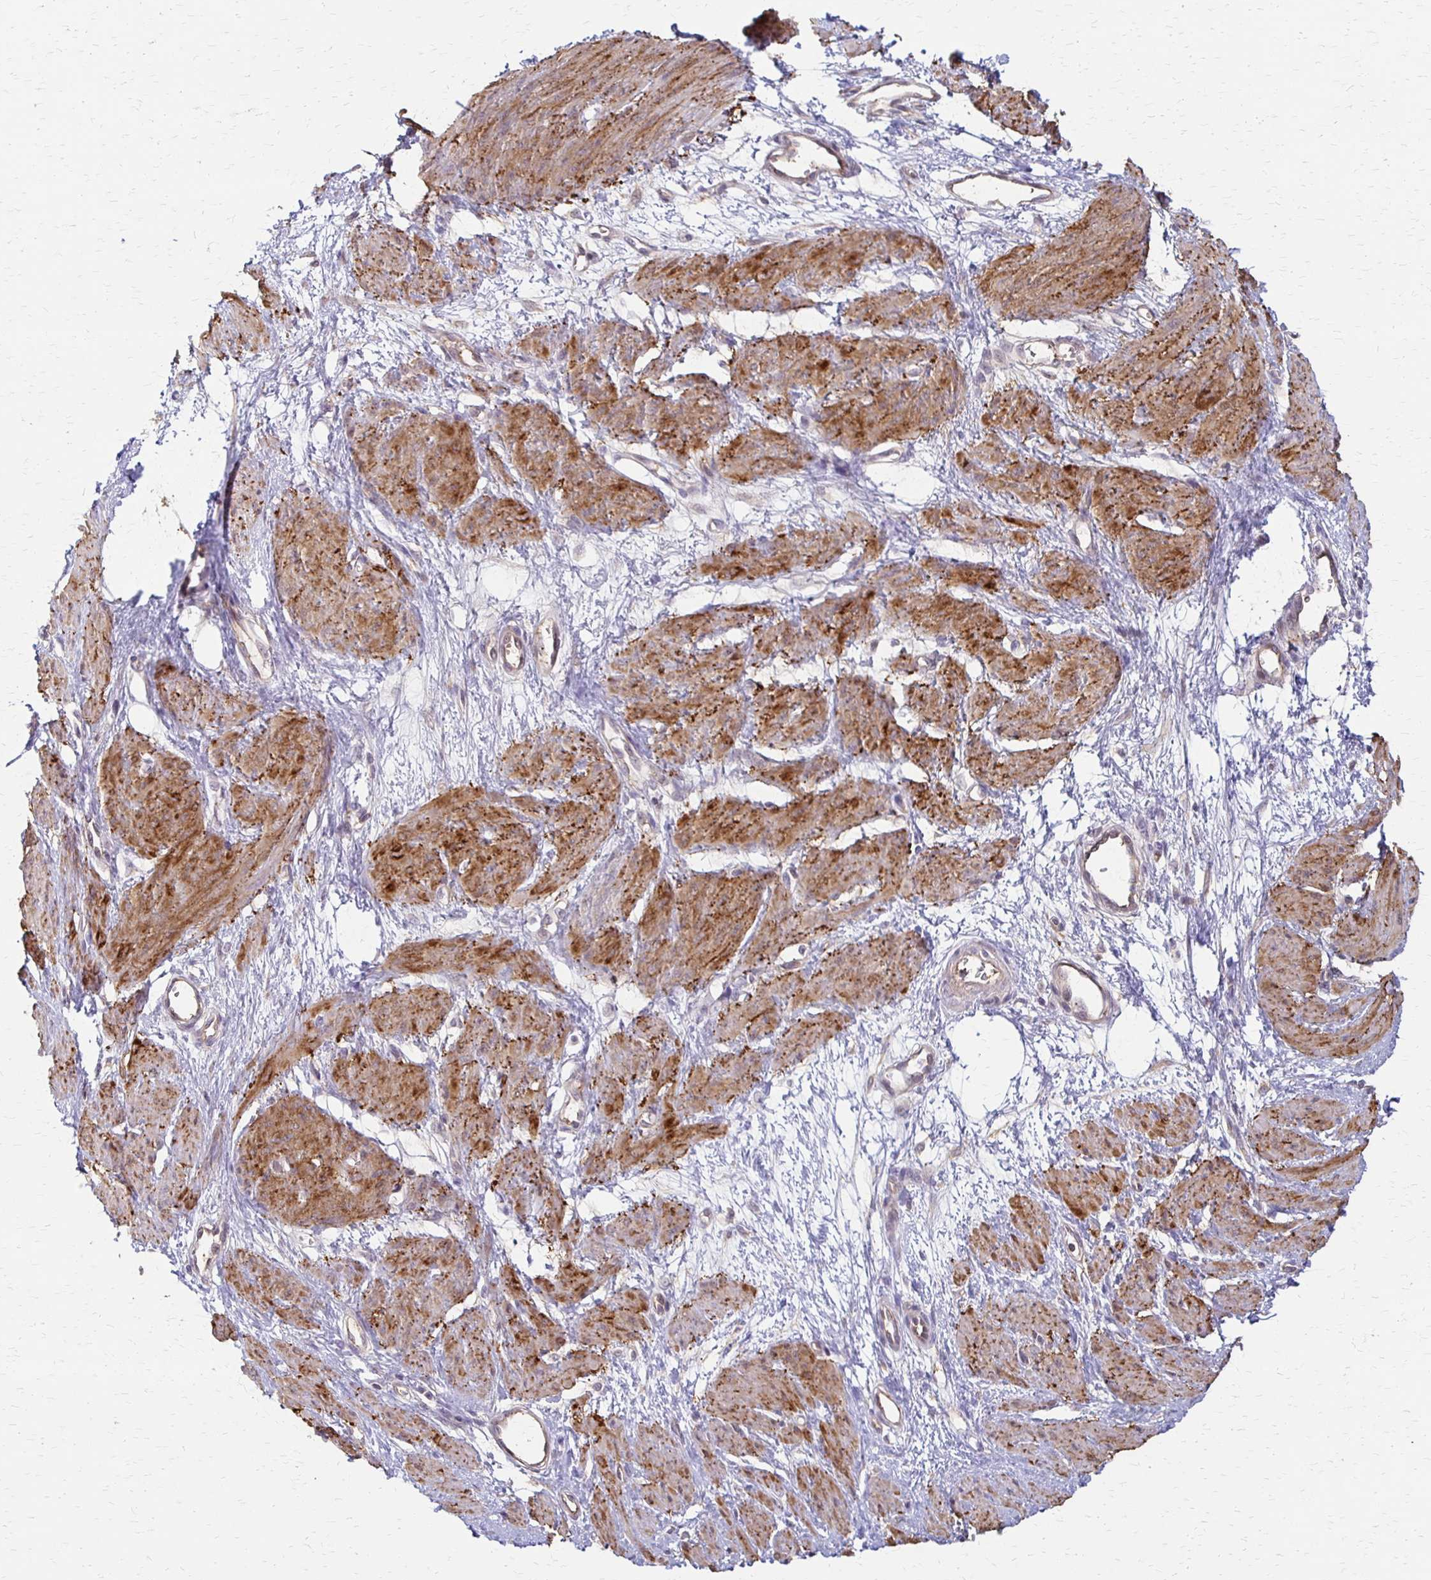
{"staining": {"intensity": "strong", "quantity": ">75%", "location": "cytoplasmic/membranous"}, "tissue": "smooth muscle", "cell_type": "Smooth muscle cells", "image_type": "normal", "snomed": [{"axis": "morphology", "description": "Normal tissue, NOS"}, {"axis": "topography", "description": "Smooth muscle"}, {"axis": "topography", "description": "Uterus"}], "caption": "A photomicrograph of smooth muscle stained for a protein exhibits strong cytoplasmic/membranous brown staining in smooth muscle cells.", "gene": "CFL2", "patient": {"sex": "female", "age": 39}}